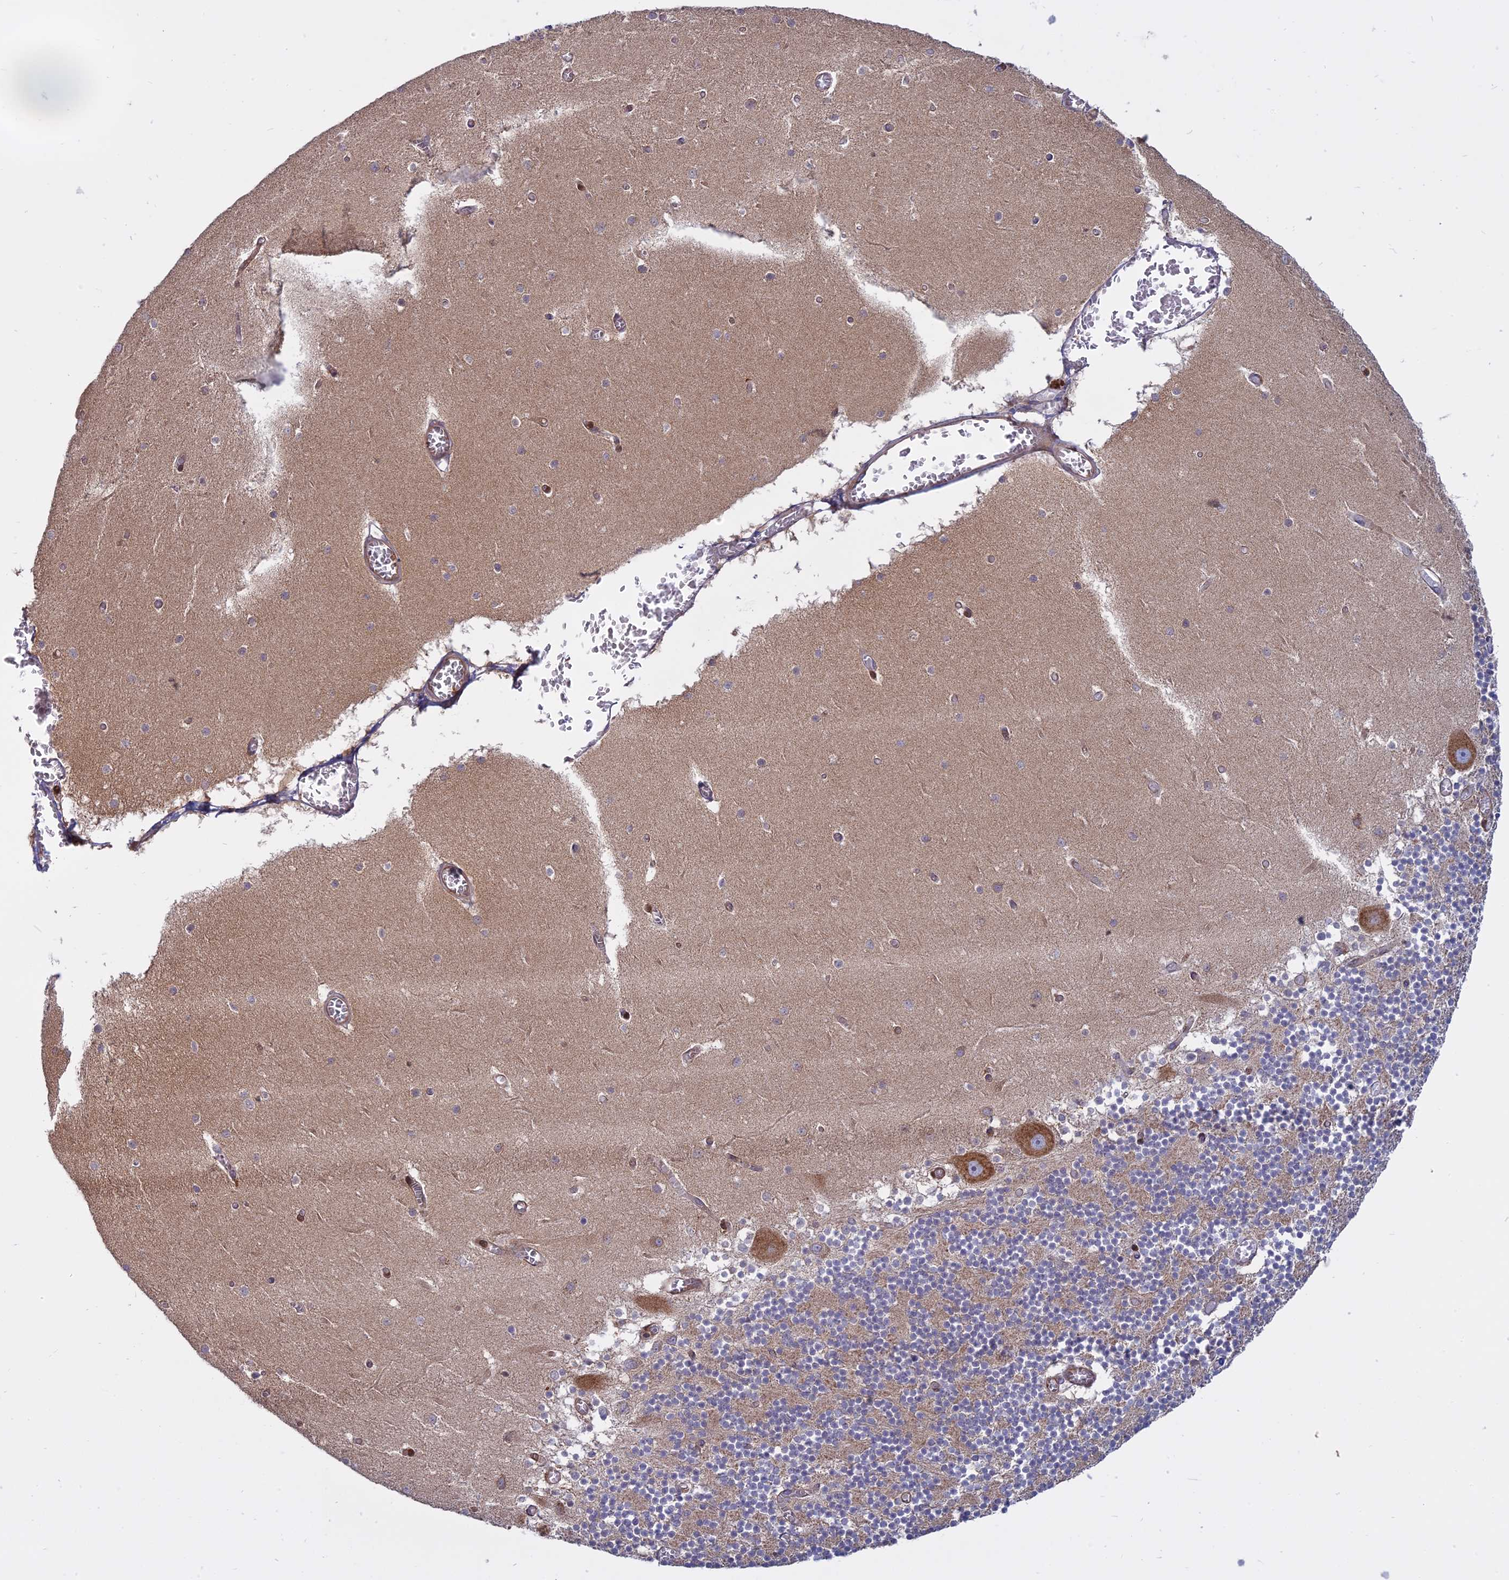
{"staining": {"intensity": "weak", "quantity": "<25%", "location": "cytoplasmic/membranous"}, "tissue": "cerebellum", "cell_type": "Cells in granular layer", "image_type": "normal", "snomed": [{"axis": "morphology", "description": "Normal tissue, NOS"}, {"axis": "topography", "description": "Cerebellum"}], "caption": "Cerebellum stained for a protein using IHC displays no expression cells in granular layer.", "gene": "TMEM208", "patient": {"sex": "female", "age": 28}}